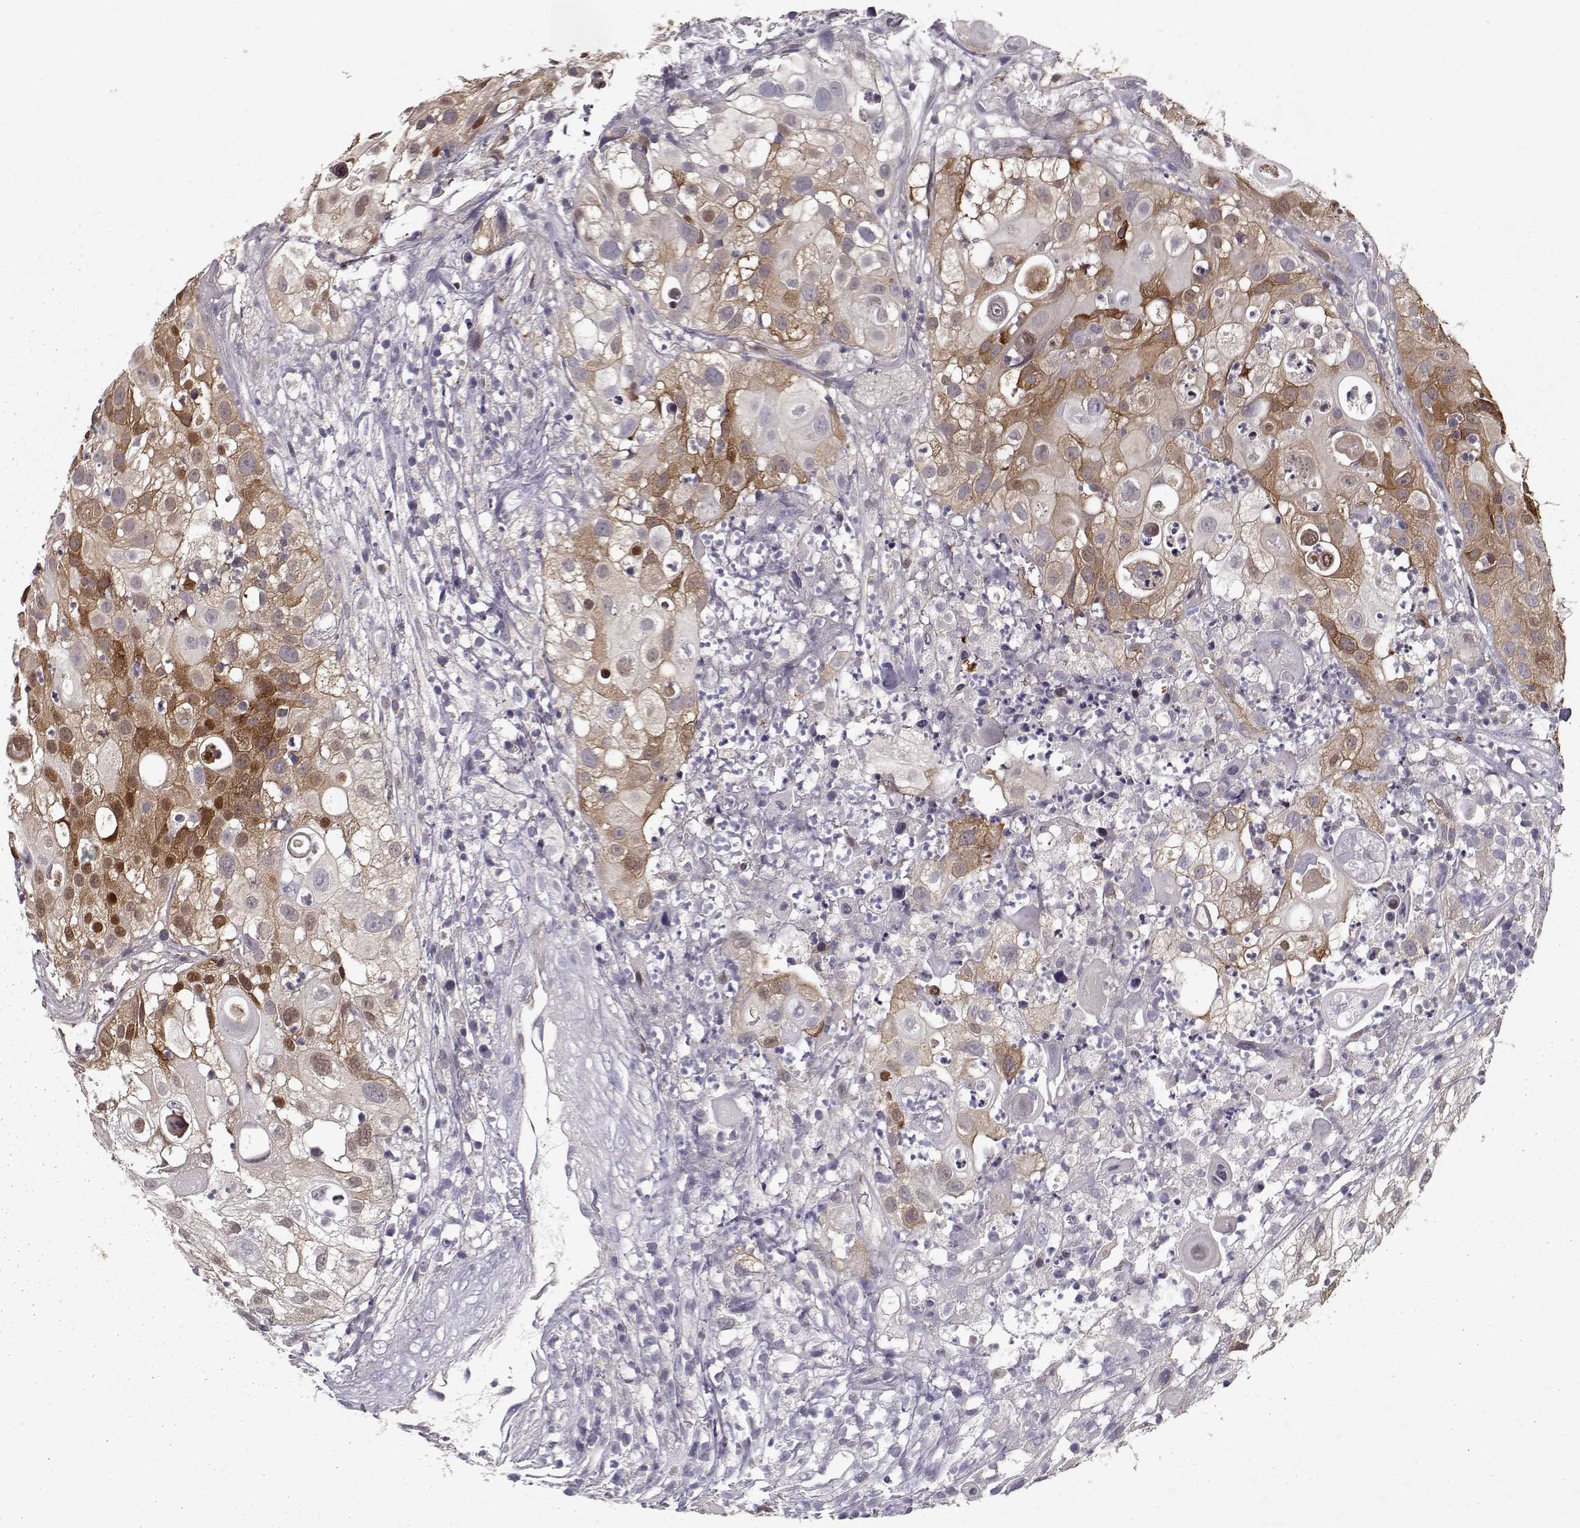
{"staining": {"intensity": "strong", "quantity": "25%-75%", "location": "cytoplasmic/membranous,nuclear"}, "tissue": "urothelial cancer", "cell_type": "Tumor cells", "image_type": "cancer", "snomed": [{"axis": "morphology", "description": "Urothelial carcinoma, High grade"}, {"axis": "topography", "description": "Urinary bladder"}], "caption": "Tumor cells display high levels of strong cytoplasmic/membranous and nuclear expression in about 25%-75% of cells in urothelial cancer.", "gene": "RANBP1", "patient": {"sex": "female", "age": 79}}